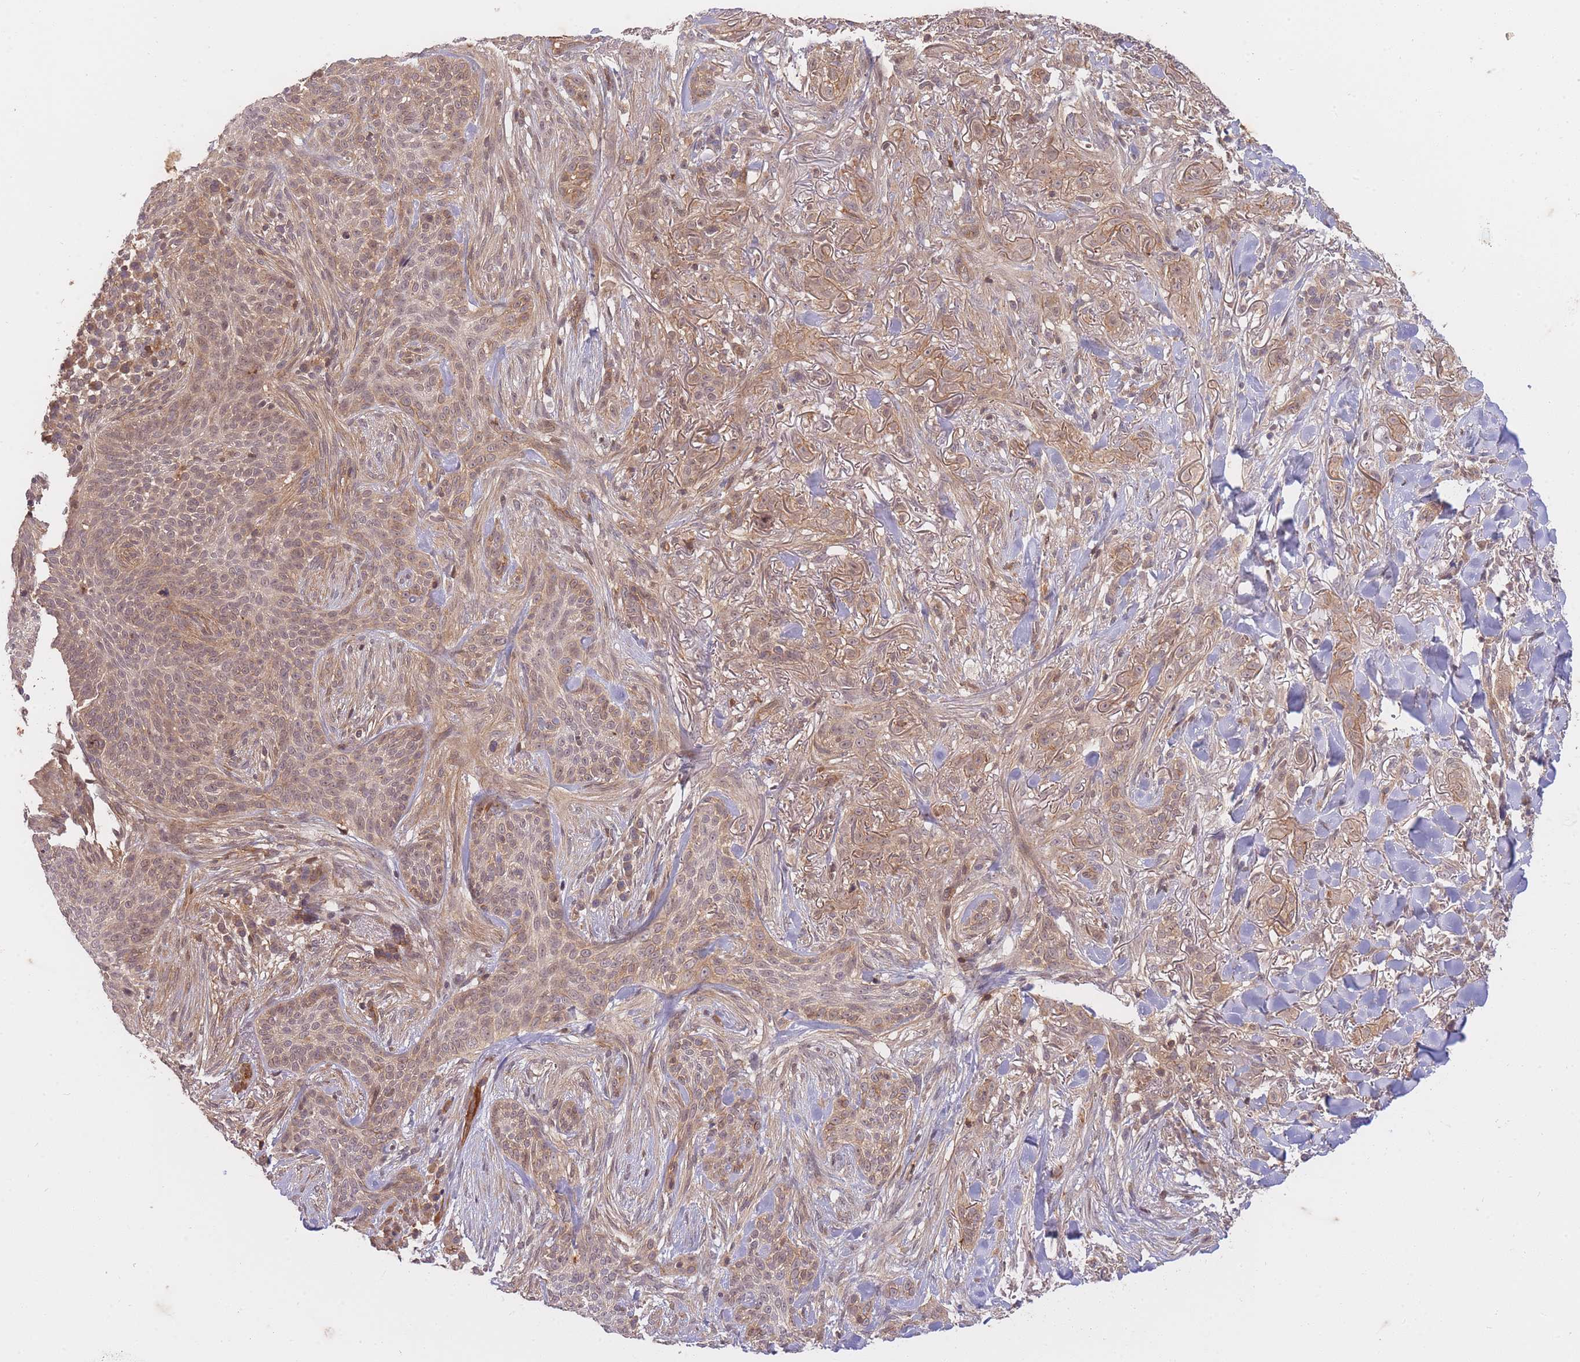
{"staining": {"intensity": "moderate", "quantity": ">75%", "location": "nuclear"}, "tissue": "skin cancer", "cell_type": "Tumor cells", "image_type": "cancer", "snomed": [{"axis": "morphology", "description": "Basal cell carcinoma"}, {"axis": "topography", "description": "Skin"}], "caption": "Immunohistochemistry (IHC) staining of skin cancer (basal cell carcinoma), which displays medium levels of moderate nuclear positivity in approximately >75% of tumor cells indicating moderate nuclear protein expression. The staining was performed using DAB (brown) for protein detection and nuclei were counterstained in hematoxylin (blue).", "gene": "ST8SIA4", "patient": {"sex": "male", "age": 72}}